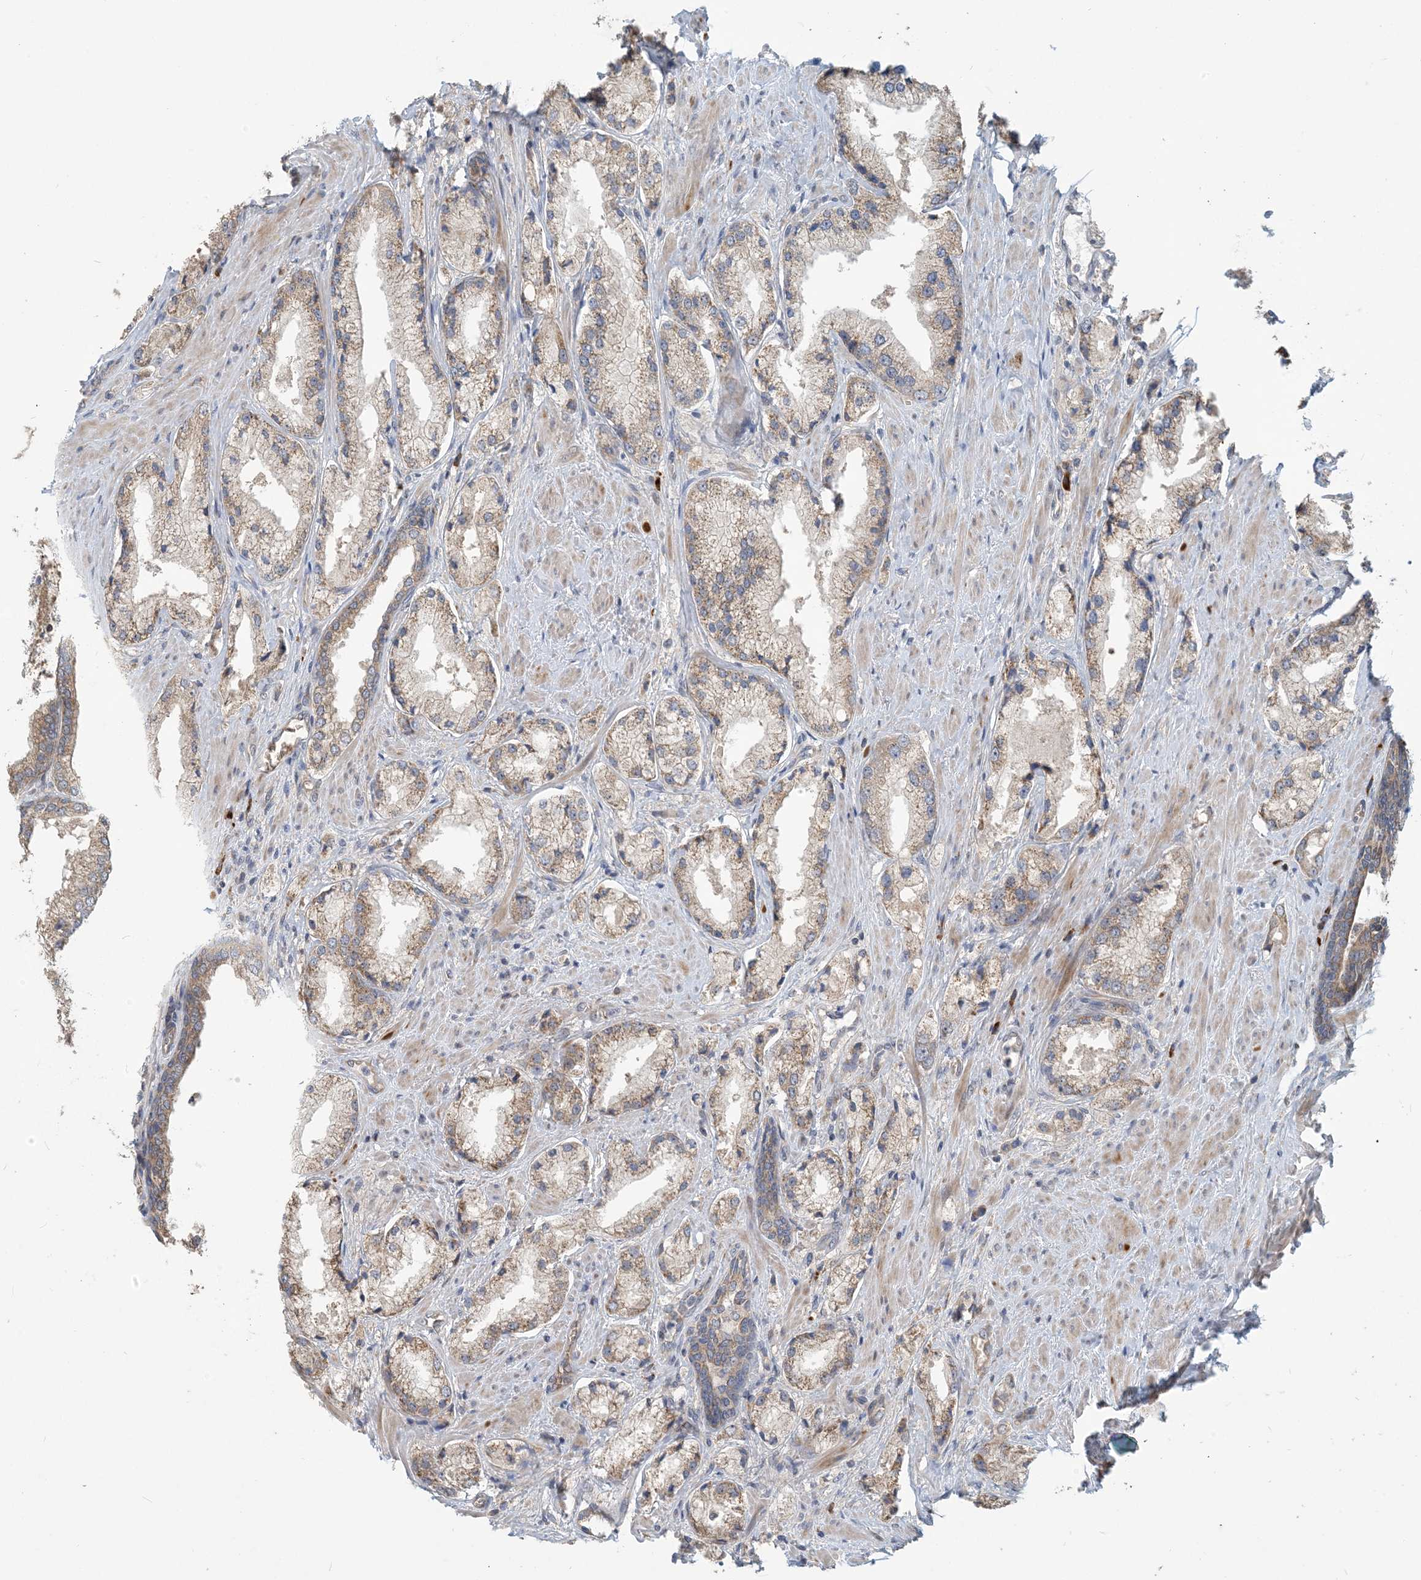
{"staining": {"intensity": "moderate", "quantity": "25%-75%", "location": "cytoplasmic/membranous"}, "tissue": "prostate cancer", "cell_type": "Tumor cells", "image_type": "cancer", "snomed": [{"axis": "morphology", "description": "Adenocarcinoma, Low grade"}, {"axis": "topography", "description": "Prostate"}], "caption": "Immunohistochemistry (IHC) of low-grade adenocarcinoma (prostate) reveals medium levels of moderate cytoplasmic/membranous positivity in approximately 25%-75% of tumor cells. (Brightfield microscopy of DAB IHC at high magnification).", "gene": "PUSL1", "patient": {"sex": "male", "age": 67}}